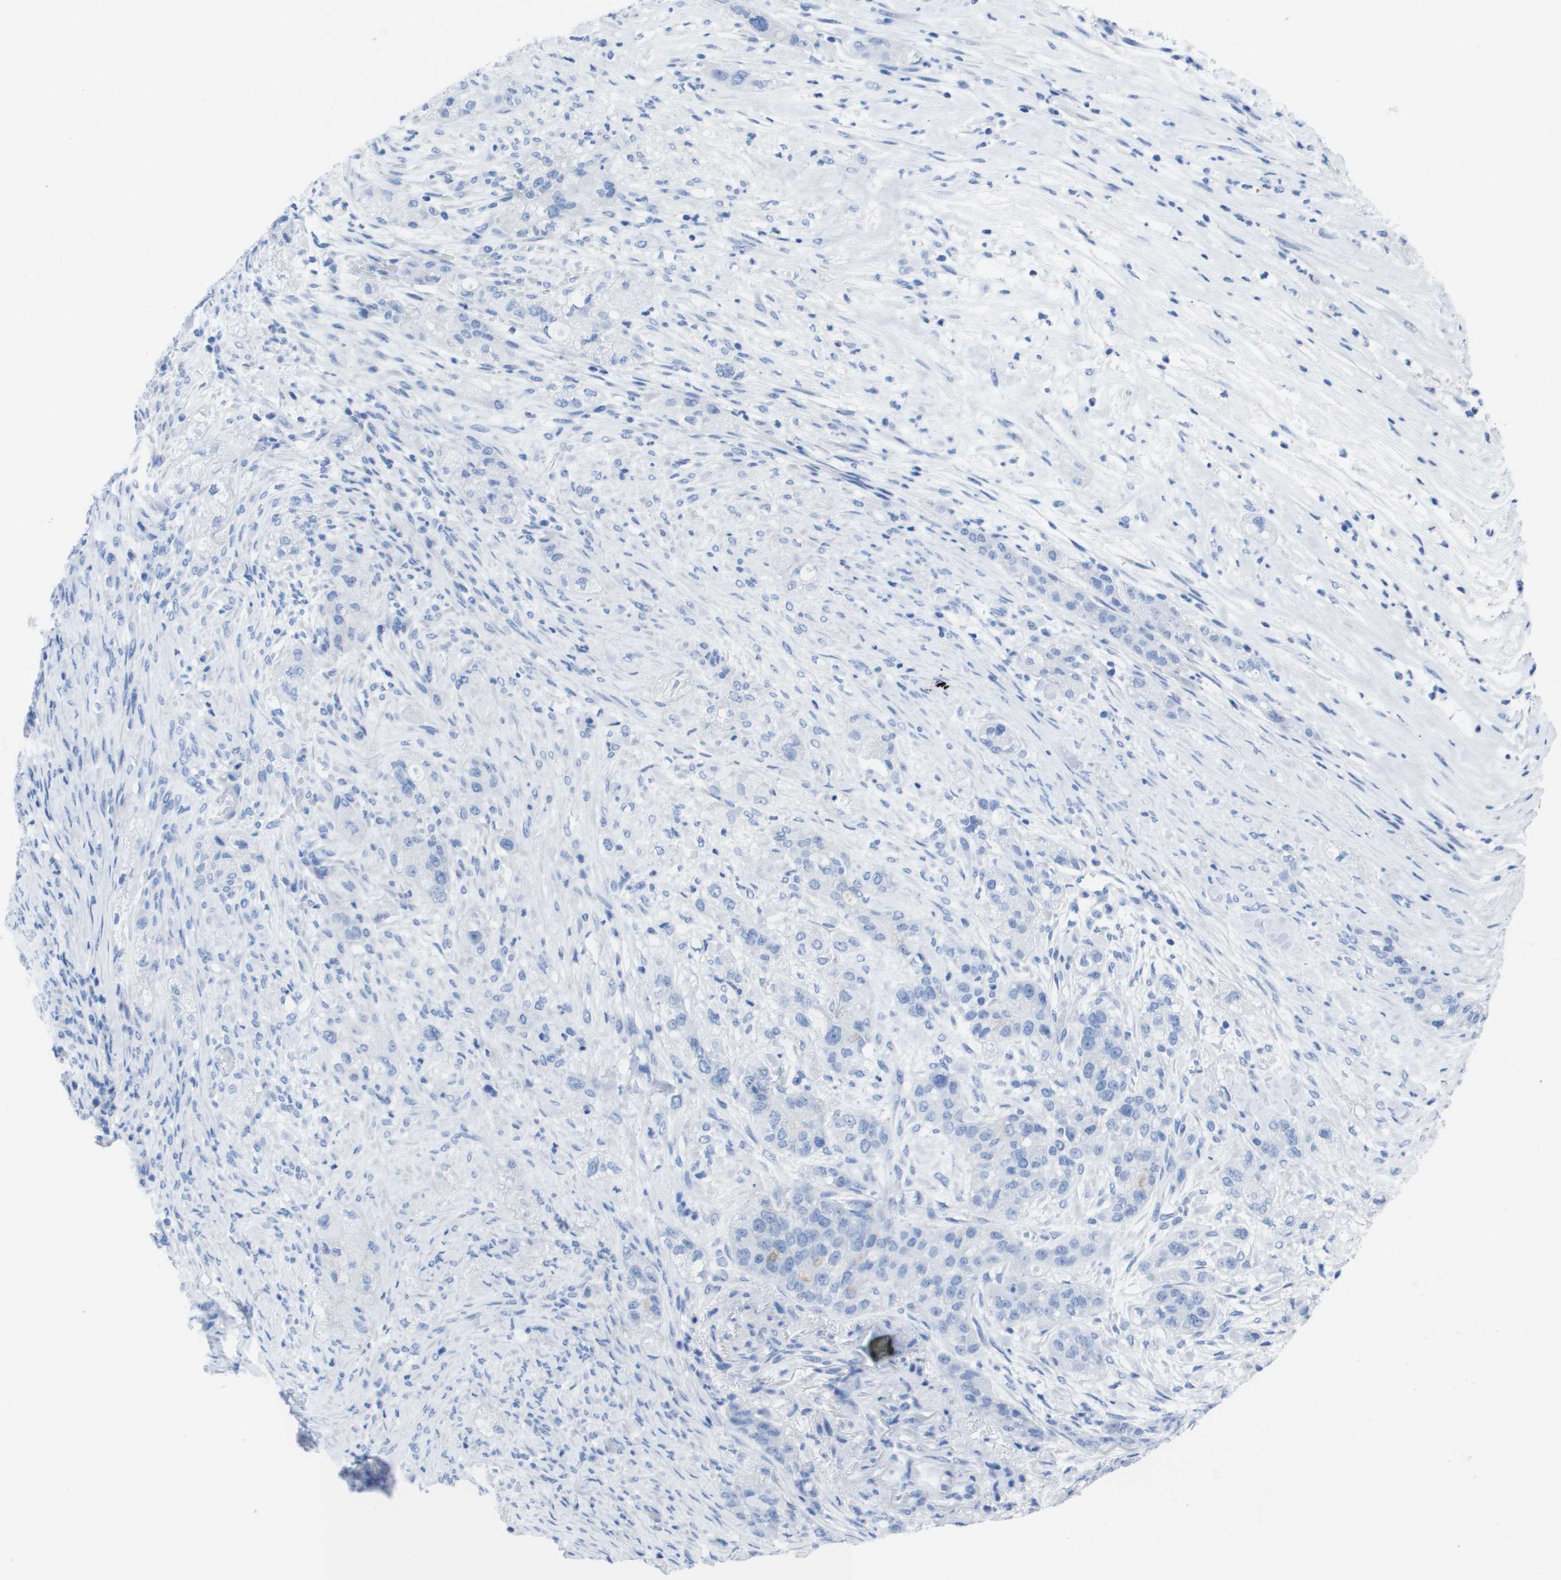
{"staining": {"intensity": "negative", "quantity": "none", "location": "none"}, "tissue": "pancreatic cancer", "cell_type": "Tumor cells", "image_type": "cancer", "snomed": [{"axis": "morphology", "description": "Adenocarcinoma, NOS"}, {"axis": "topography", "description": "Pancreas"}], "caption": "Immunohistochemistry histopathology image of neoplastic tissue: pancreatic adenocarcinoma stained with DAB (3,3'-diaminobenzidine) displays no significant protein staining in tumor cells.", "gene": "KCNA3", "patient": {"sex": "female", "age": 78}}